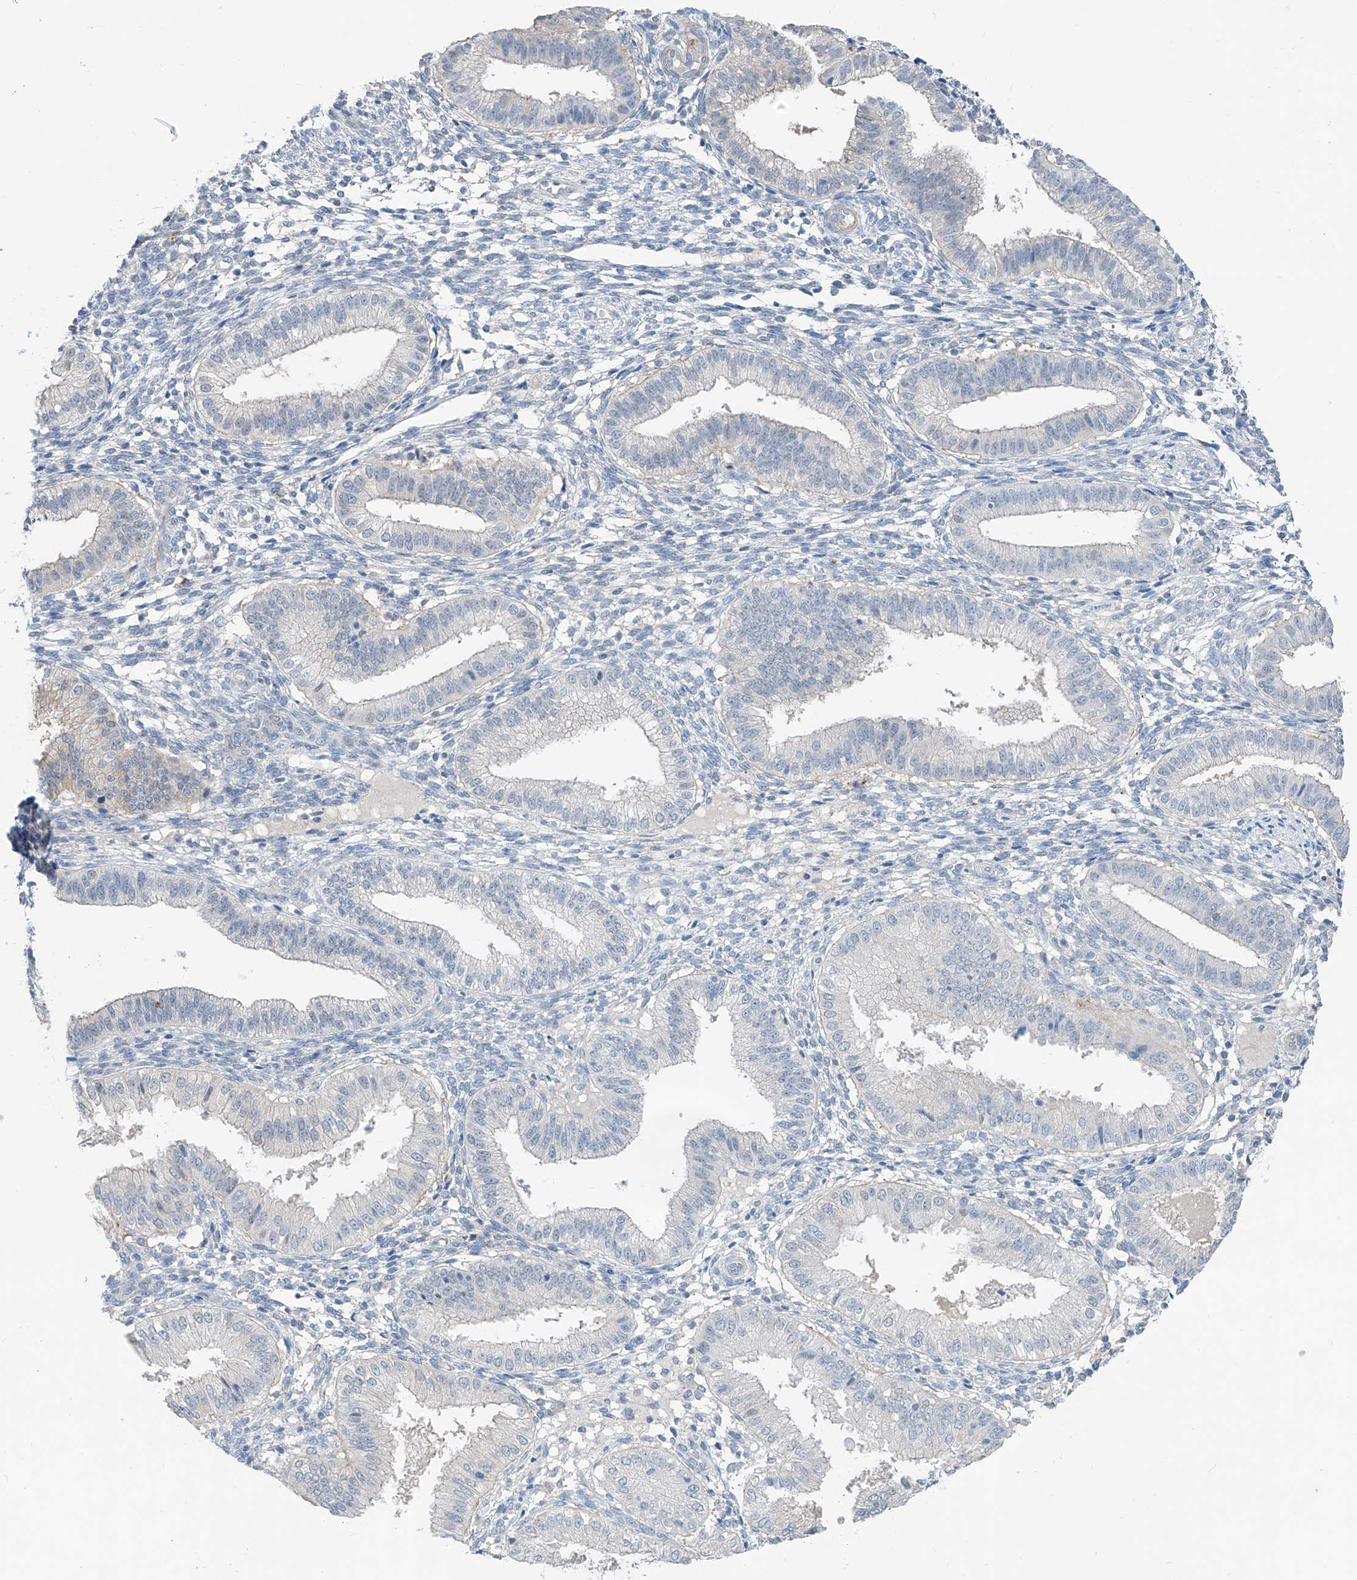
{"staining": {"intensity": "negative", "quantity": "none", "location": "none"}, "tissue": "endometrium", "cell_type": "Cells in endometrial stroma", "image_type": "normal", "snomed": [{"axis": "morphology", "description": "Normal tissue, NOS"}, {"axis": "topography", "description": "Endometrium"}], "caption": "This micrograph is of normal endometrium stained with immunohistochemistry (IHC) to label a protein in brown with the nuclei are counter-stained blue. There is no expression in cells in endometrial stroma.", "gene": "ANKRD34A", "patient": {"sex": "female", "age": 39}}